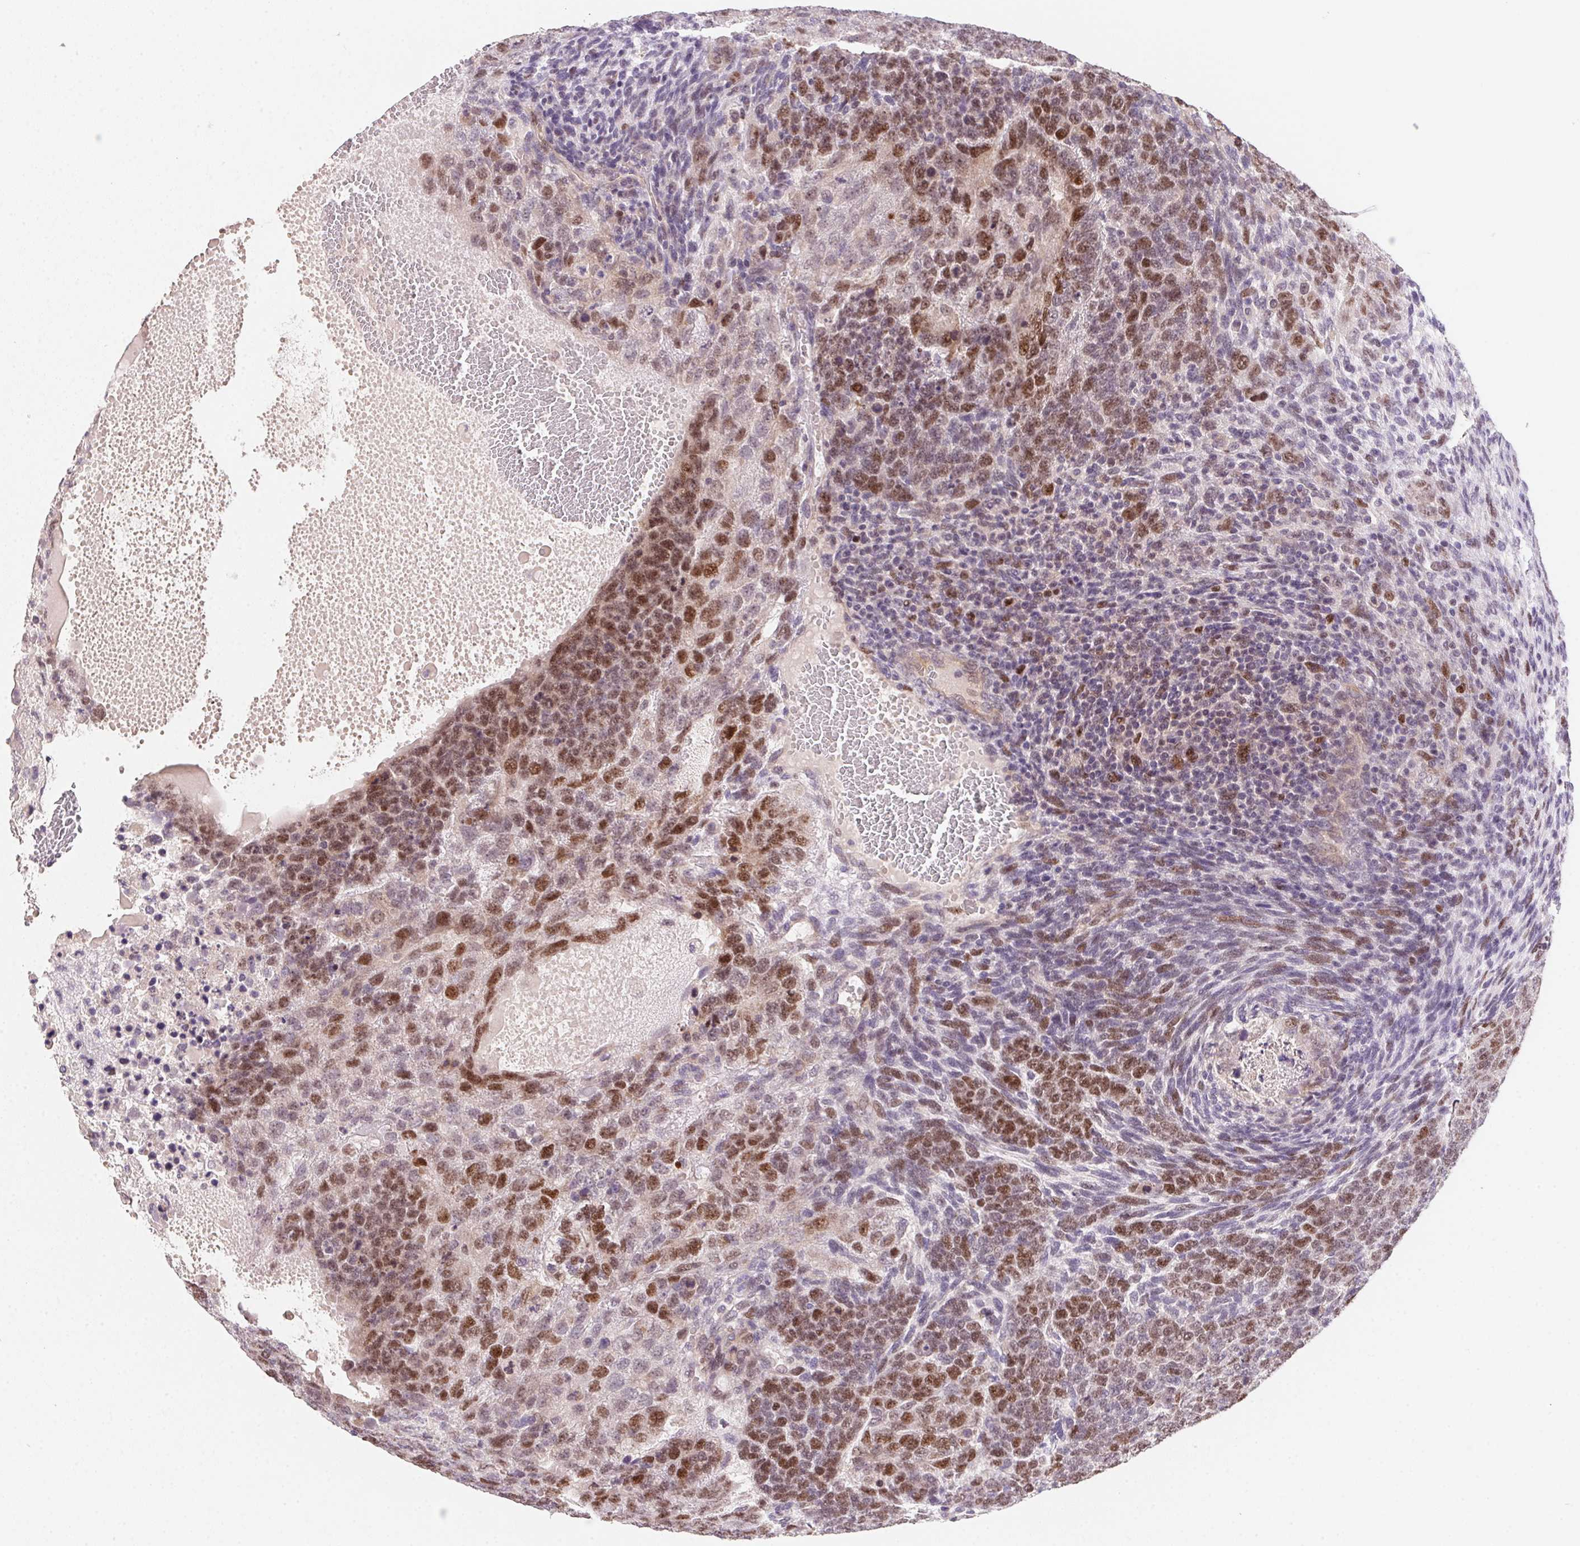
{"staining": {"intensity": "moderate", "quantity": "25%-75%", "location": "nuclear"}, "tissue": "testis cancer", "cell_type": "Tumor cells", "image_type": "cancer", "snomed": [{"axis": "morphology", "description": "Normal tissue, NOS"}, {"axis": "morphology", "description": "Carcinoma, Embryonal, NOS"}, {"axis": "topography", "description": "Testis"}, {"axis": "topography", "description": "Epididymis"}], "caption": "Tumor cells exhibit moderate nuclear staining in about 25%-75% of cells in testis cancer. (brown staining indicates protein expression, while blue staining denotes nuclei).", "gene": "HELLS", "patient": {"sex": "male", "age": 23}}